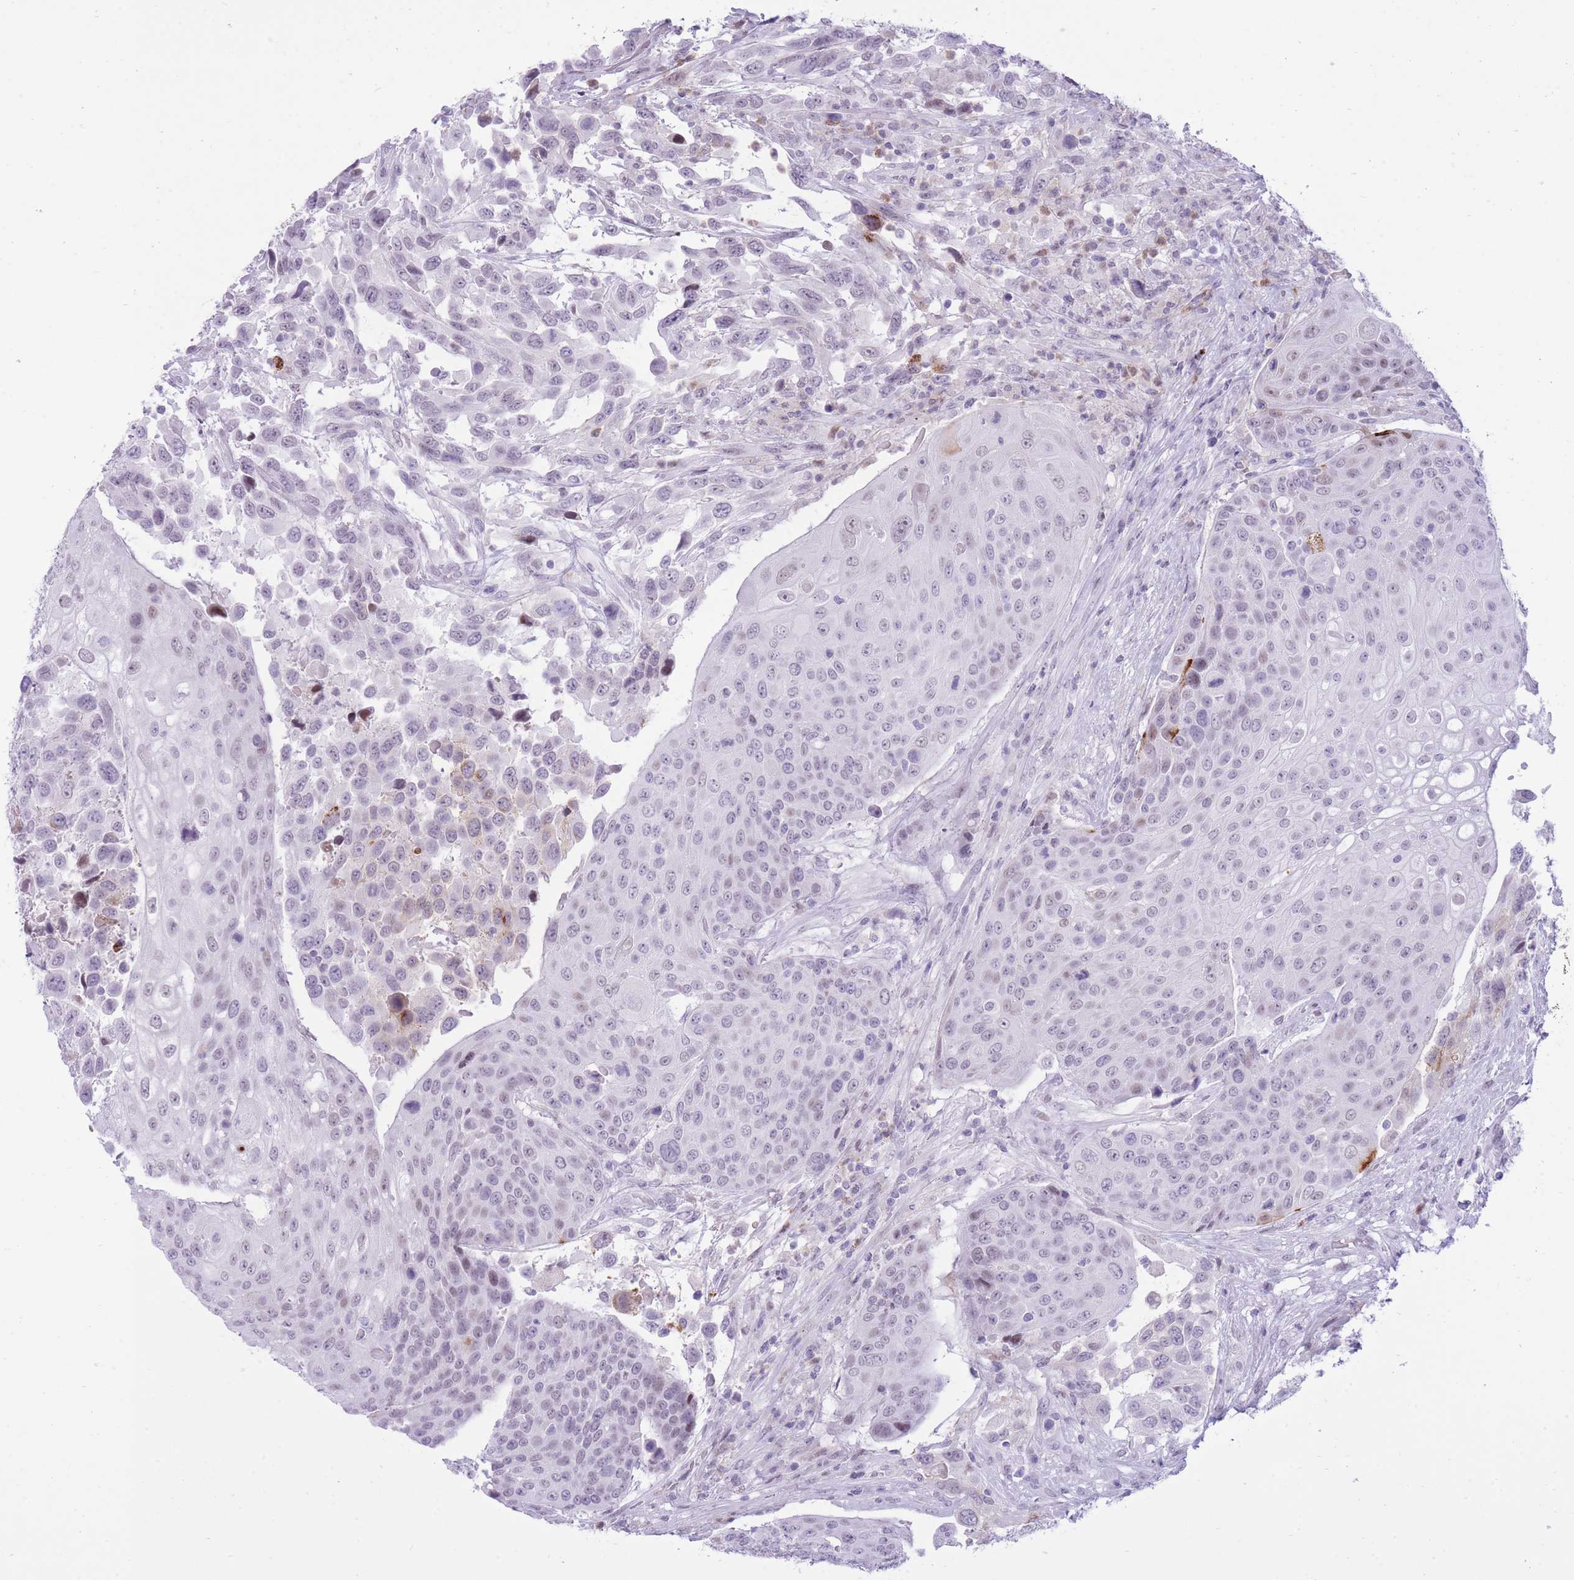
{"staining": {"intensity": "weak", "quantity": "<25%", "location": "nuclear"}, "tissue": "urothelial cancer", "cell_type": "Tumor cells", "image_type": "cancer", "snomed": [{"axis": "morphology", "description": "Urothelial carcinoma, High grade"}, {"axis": "topography", "description": "Urinary bladder"}], "caption": "Immunohistochemical staining of urothelial cancer displays no significant staining in tumor cells. (Brightfield microscopy of DAB (3,3'-diaminobenzidine) immunohistochemistry (IHC) at high magnification).", "gene": "MEIS3", "patient": {"sex": "female", "age": 70}}